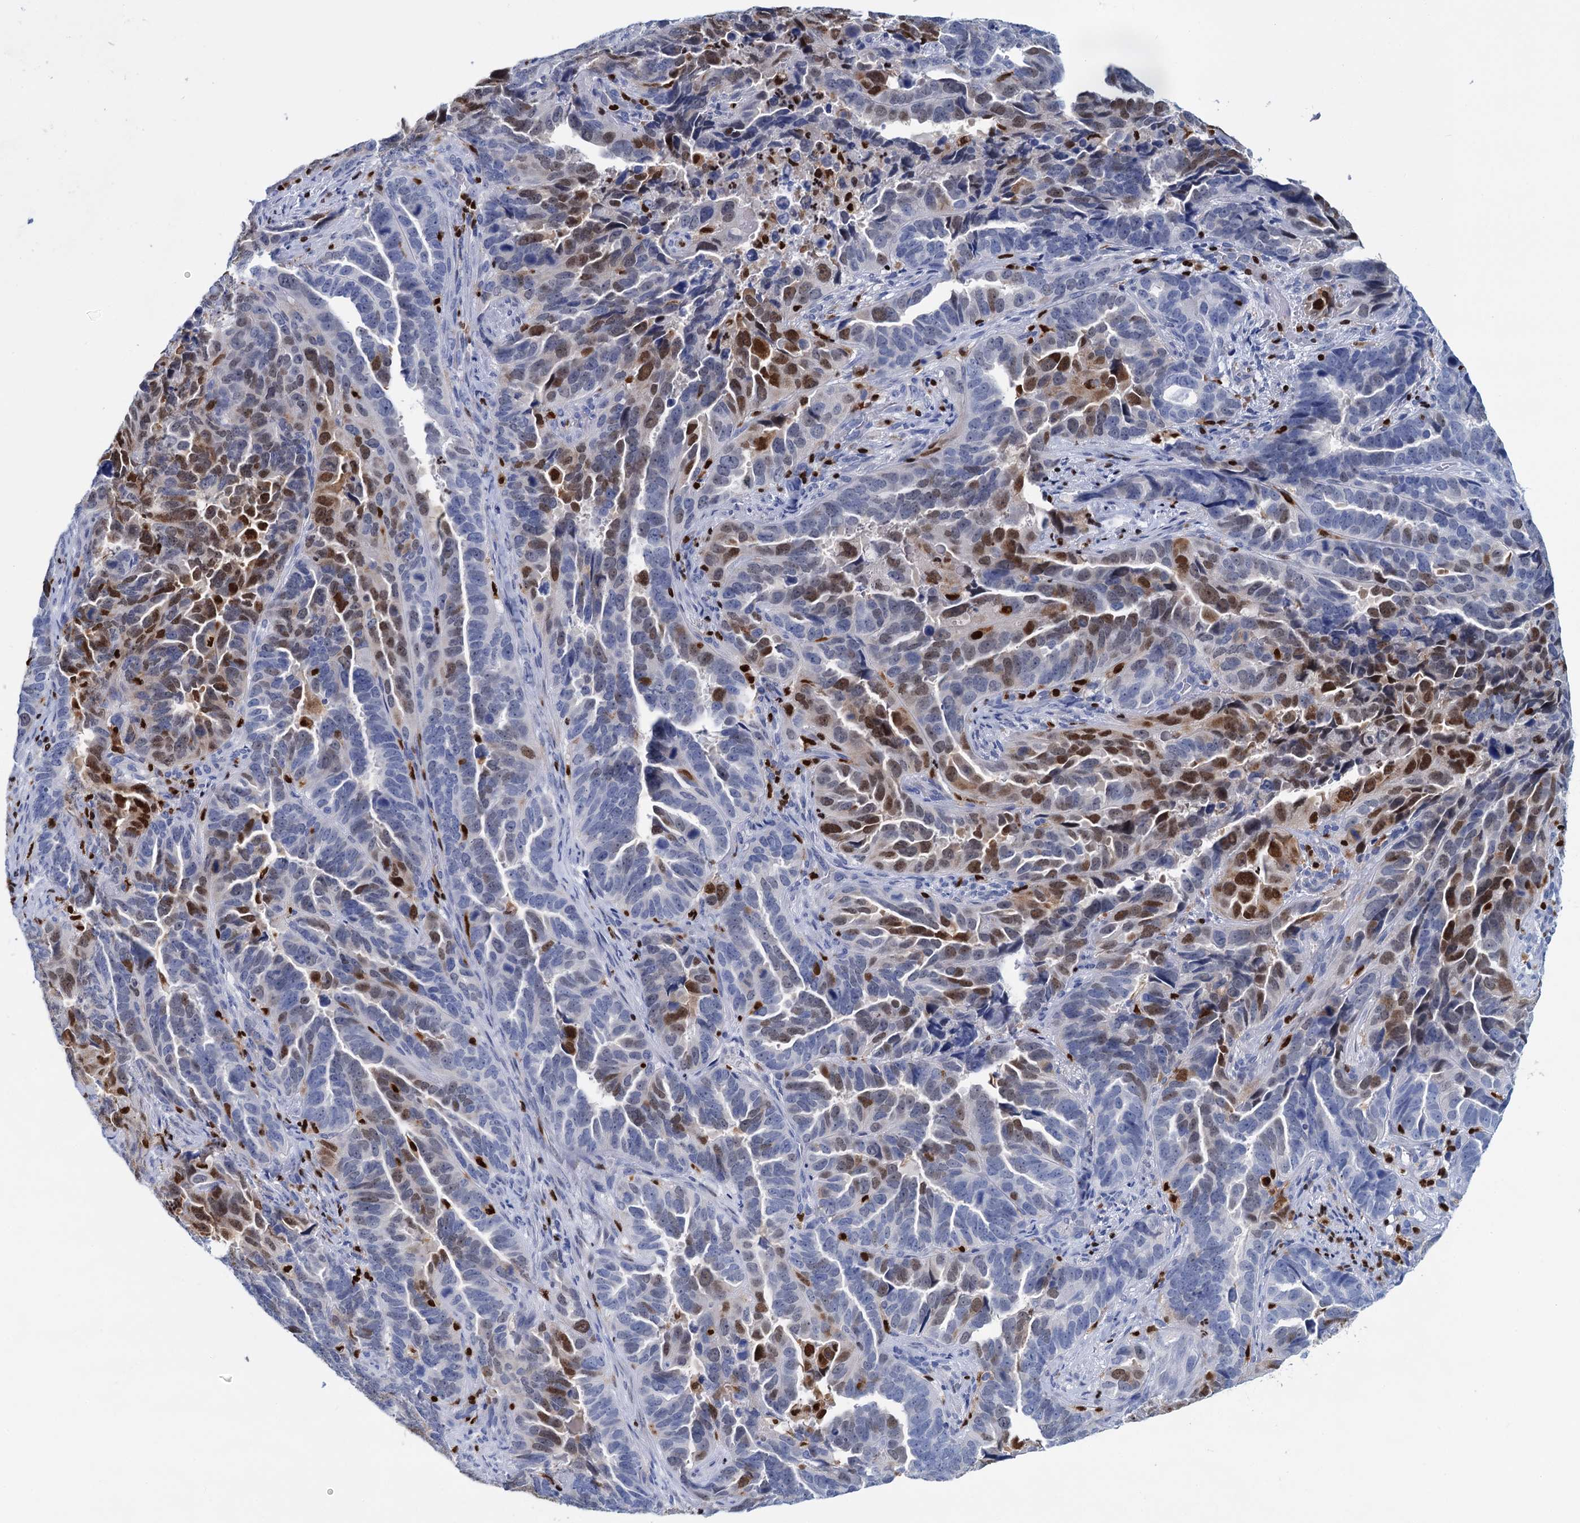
{"staining": {"intensity": "moderate", "quantity": "25%-75%", "location": "nuclear"}, "tissue": "endometrial cancer", "cell_type": "Tumor cells", "image_type": "cancer", "snomed": [{"axis": "morphology", "description": "Adenocarcinoma, NOS"}, {"axis": "topography", "description": "Endometrium"}], "caption": "A brown stain highlights moderate nuclear staining of a protein in endometrial cancer (adenocarcinoma) tumor cells. (DAB IHC, brown staining for protein, blue staining for nuclei).", "gene": "CELF2", "patient": {"sex": "female", "age": 65}}